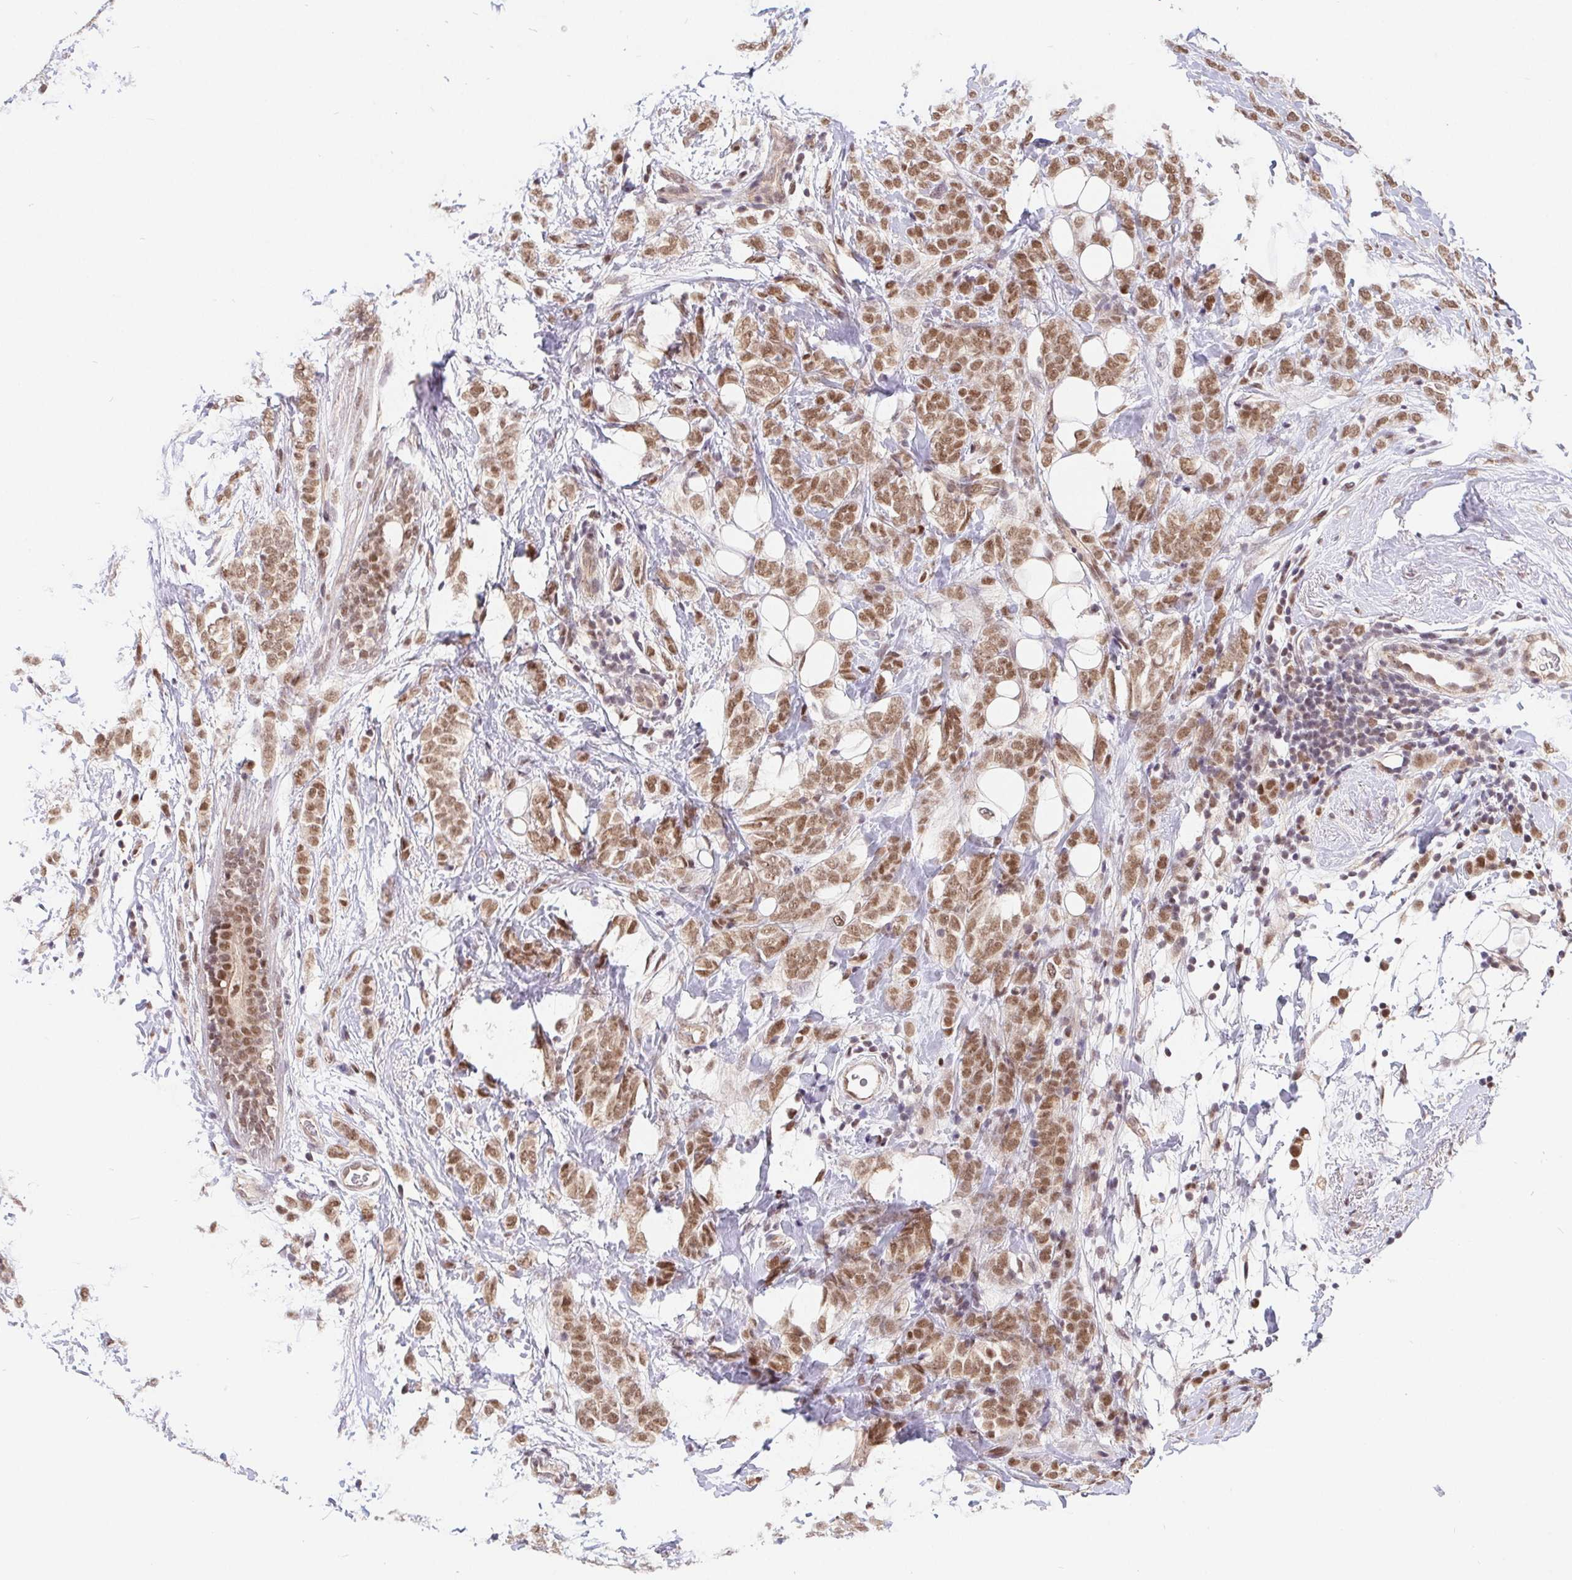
{"staining": {"intensity": "moderate", "quantity": ">75%", "location": "nuclear"}, "tissue": "breast cancer", "cell_type": "Tumor cells", "image_type": "cancer", "snomed": [{"axis": "morphology", "description": "Lobular carcinoma"}, {"axis": "topography", "description": "Breast"}], "caption": "DAB (3,3'-diaminobenzidine) immunohistochemical staining of breast cancer (lobular carcinoma) exhibits moderate nuclear protein staining in approximately >75% of tumor cells. The protein of interest is shown in brown color, while the nuclei are stained blue.", "gene": "POU2F1", "patient": {"sex": "female", "age": 49}}